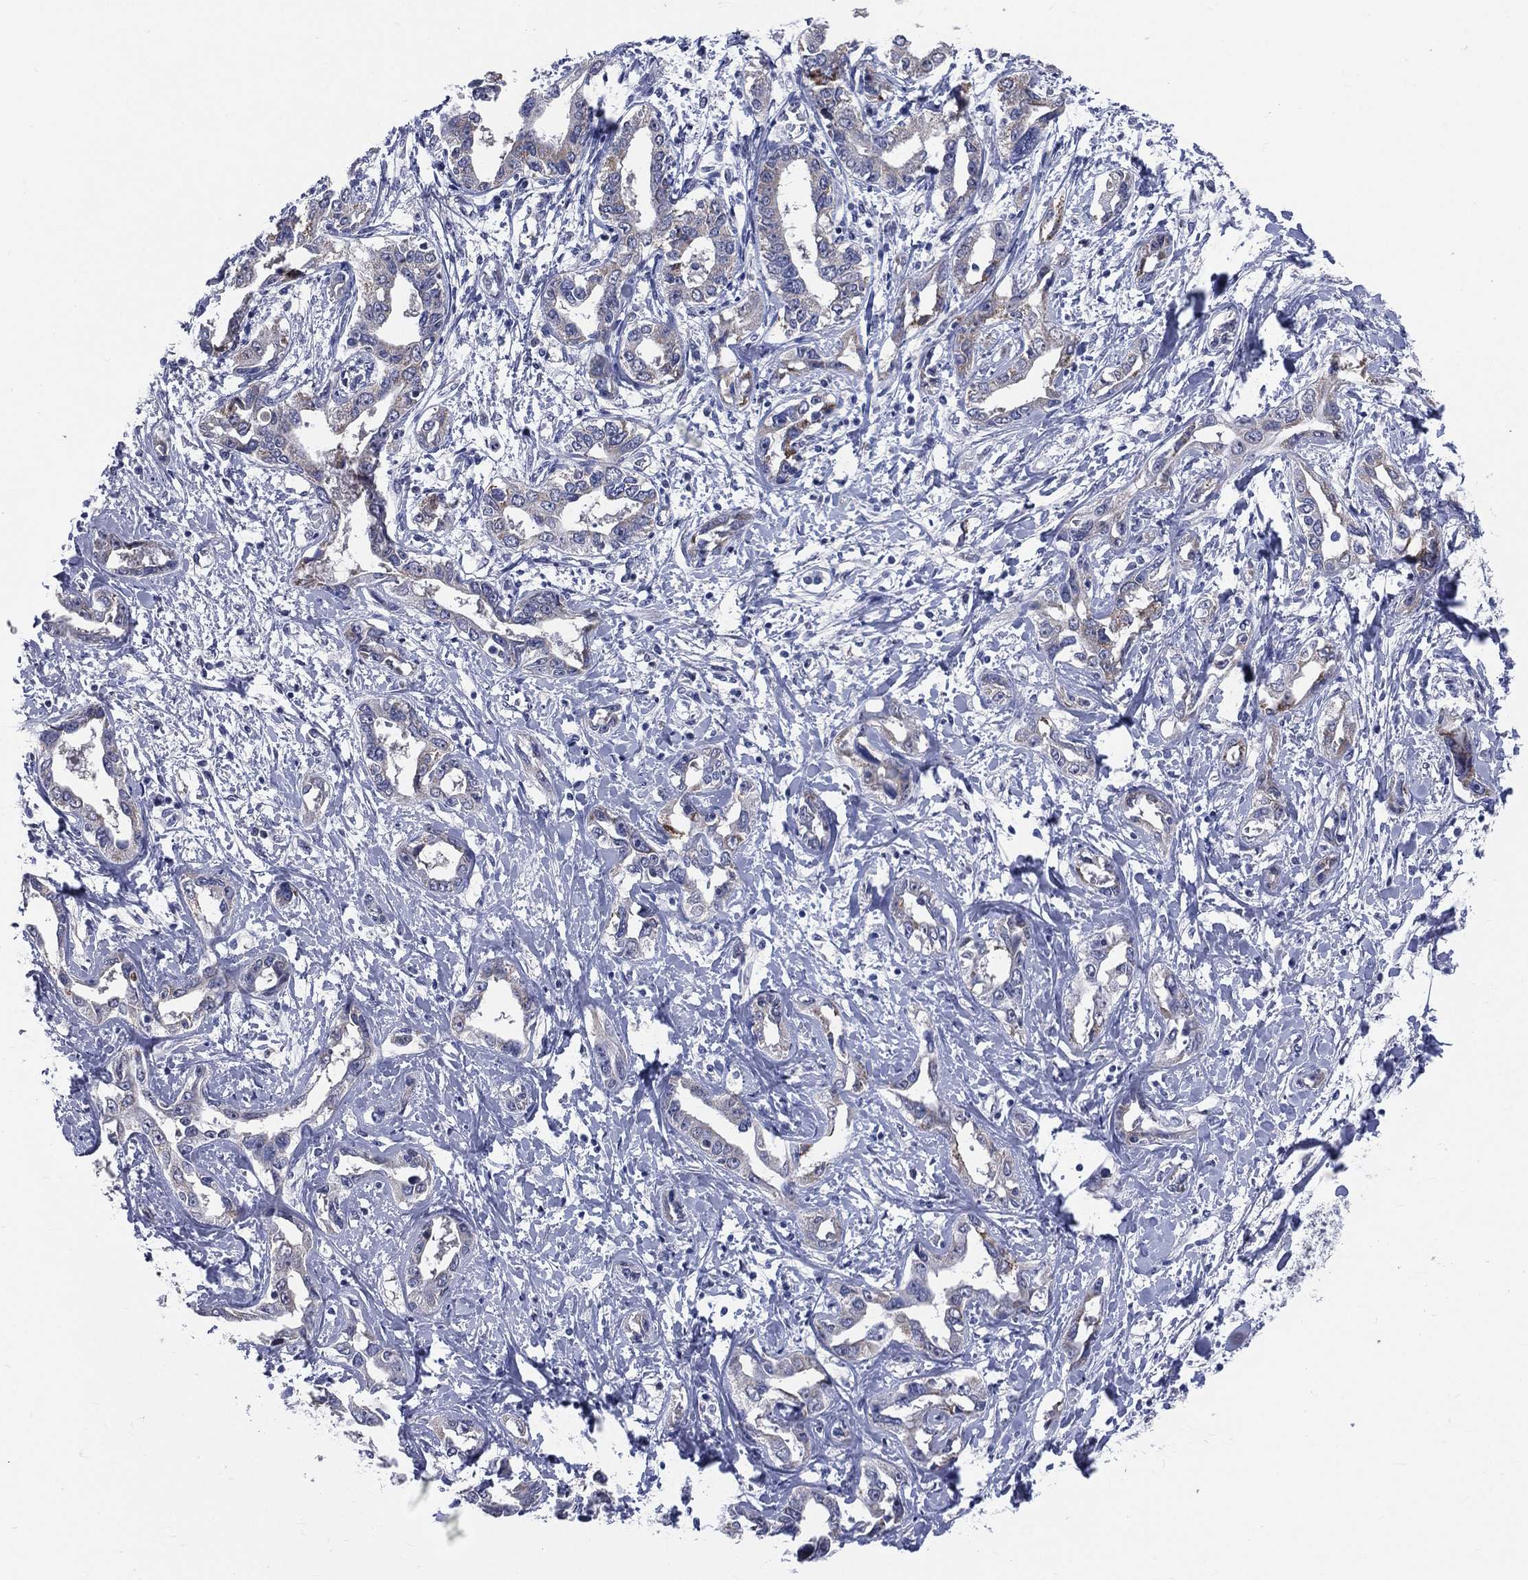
{"staining": {"intensity": "weak", "quantity": "<25%", "location": "cytoplasmic/membranous"}, "tissue": "liver cancer", "cell_type": "Tumor cells", "image_type": "cancer", "snomed": [{"axis": "morphology", "description": "Cholangiocarcinoma"}, {"axis": "topography", "description": "Liver"}], "caption": "Histopathology image shows no significant protein expression in tumor cells of cholangiocarcinoma (liver).", "gene": "AKAP3", "patient": {"sex": "male", "age": 59}}